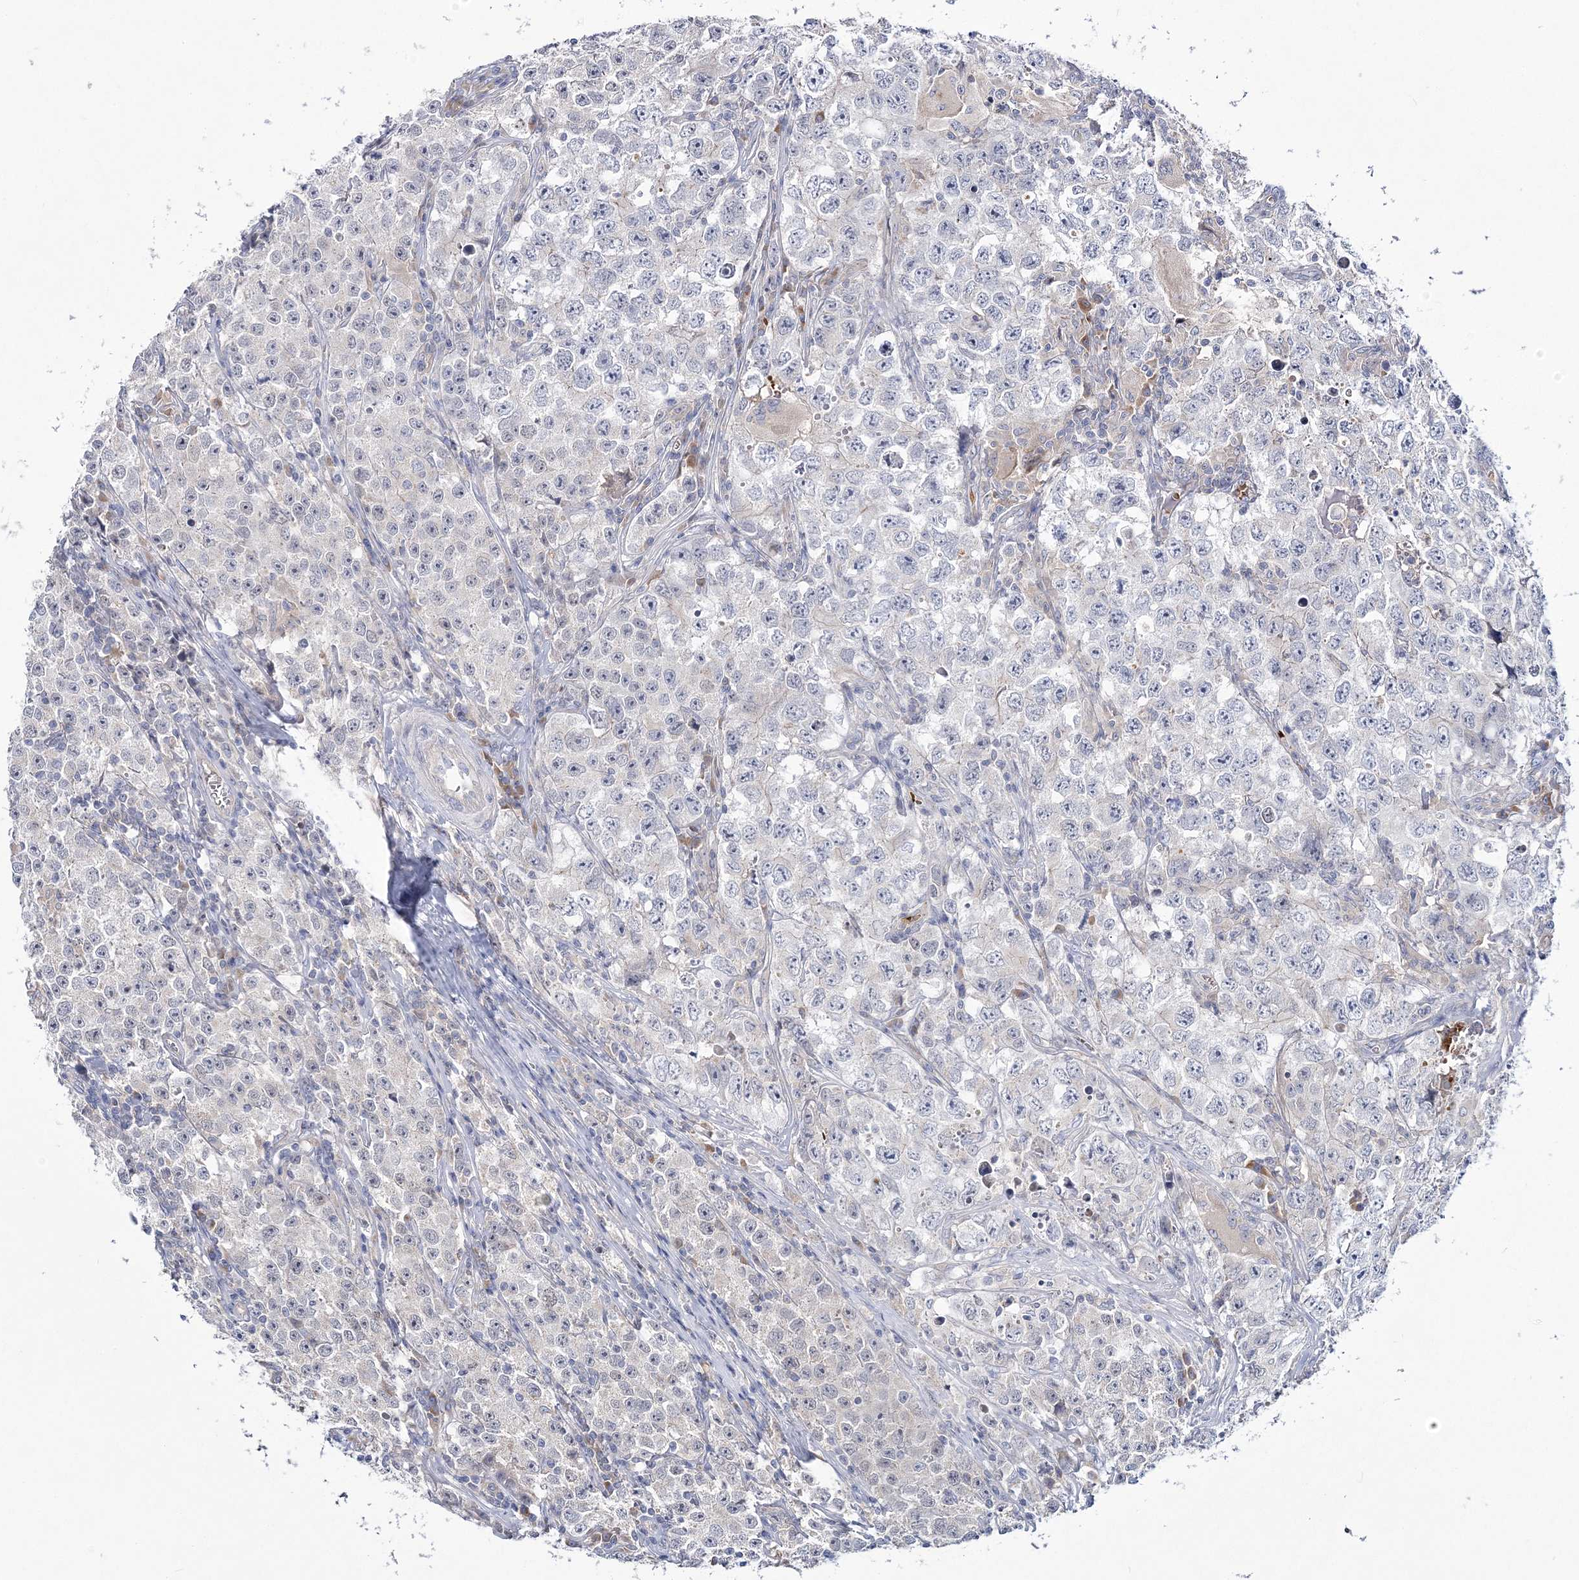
{"staining": {"intensity": "negative", "quantity": "none", "location": "none"}, "tissue": "testis cancer", "cell_type": "Tumor cells", "image_type": "cancer", "snomed": [{"axis": "morphology", "description": "Seminoma, NOS"}, {"axis": "morphology", "description": "Carcinoma, Embryonal, NOS"}, {"axis": "topography", "description": "Testis"}], "caption": "Tumor cells show no significant expression in testis embryonal carcinoma. (Stains: DAB immunohistochemistry (IHC) with hematoxylin counter stain, Microscopy: brightfield microscopy at high magnification).", "gene": "ATP11B", "patient": {"sex": "male", "age": 43}}